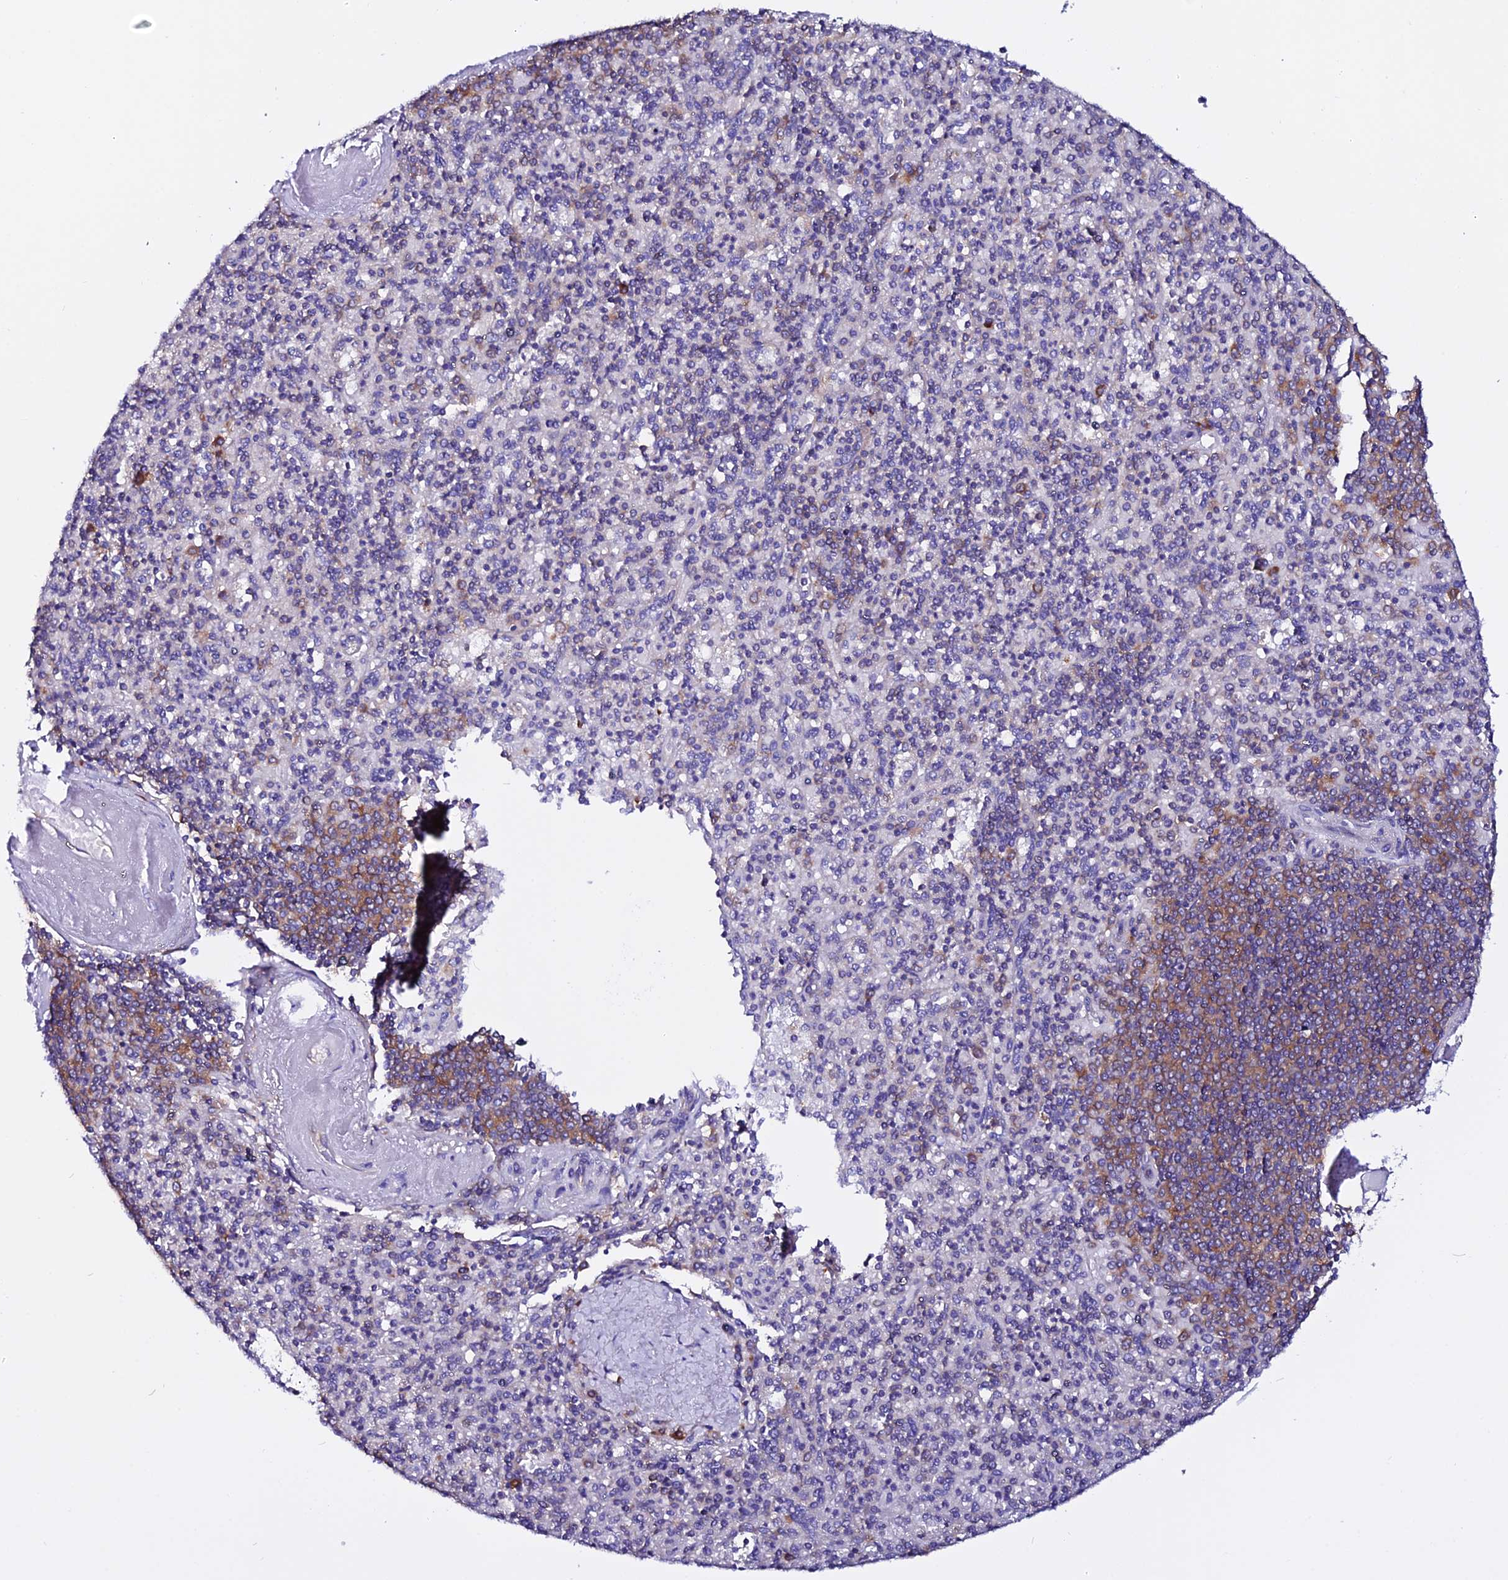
{"staining": {"intensity": "moderate", "quantity": "<25%", "location": "cytoplasmic/membranous"}, "tissue": "spleen", "cell_type": "Cells in red pulp", "image_type": "normal", "snomed": [{"axis": "morphology", "description": "Normal tissue, NOS"}, {"axis": "topography", "description": "Spleen"}], "caption": "Unremarkable spleen reveals moderate cytoplasmic/membranous expression in about <25% of cells in red pulp, visualized by immunohistochemistry.", "gene": "EEF1G", "patient": {"sex": "male", "age": 82}}